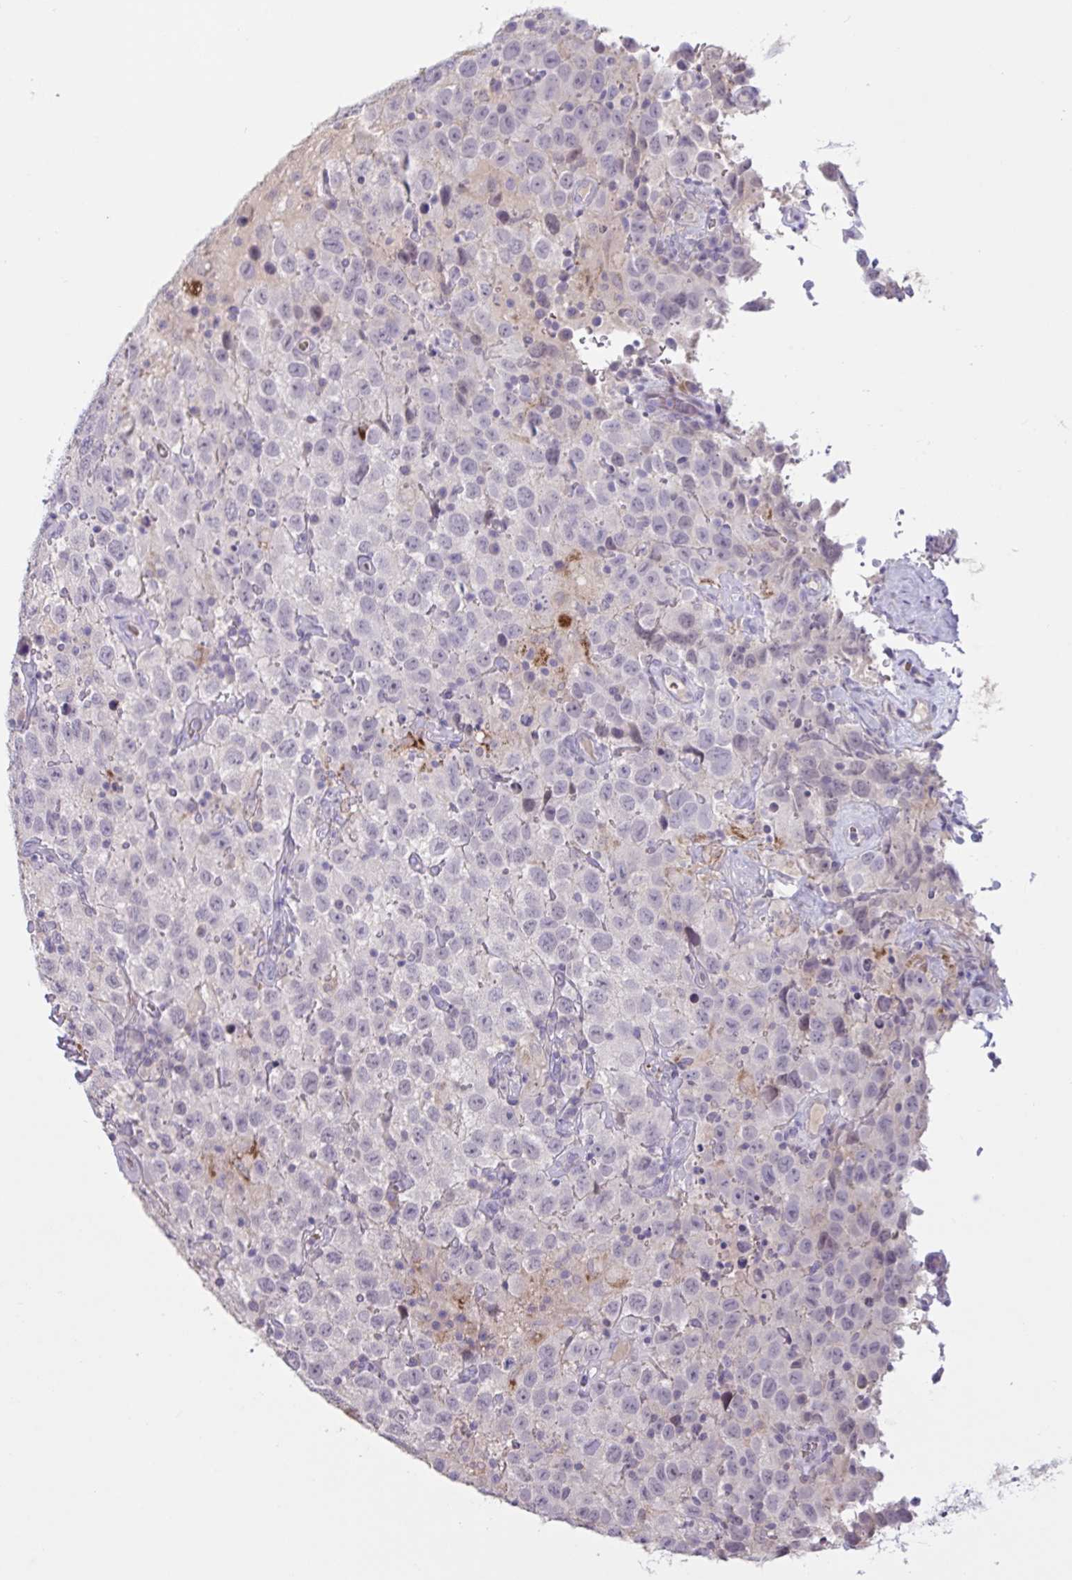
{"staining": {"intensity": "negative", "quantity": "none", "location": "none"}, "tissue": "testis cancer", "cell_type": "Tumor cells", "image_type": "cancer", "snomed": [{"axis": "morphology", "description": "Seminoma, NOS"}, {"axis": "topography", "description": "Testis"}], "caption": "Immunohistochemistry micrograph of neoplastic tissue: testis cancer stained with DAB reveals no significant protein positivity in tumor cells. Nuclei are stained in blue.", "gene": "RFPL4B", "patient": {"sex": "male", "age": 41}}